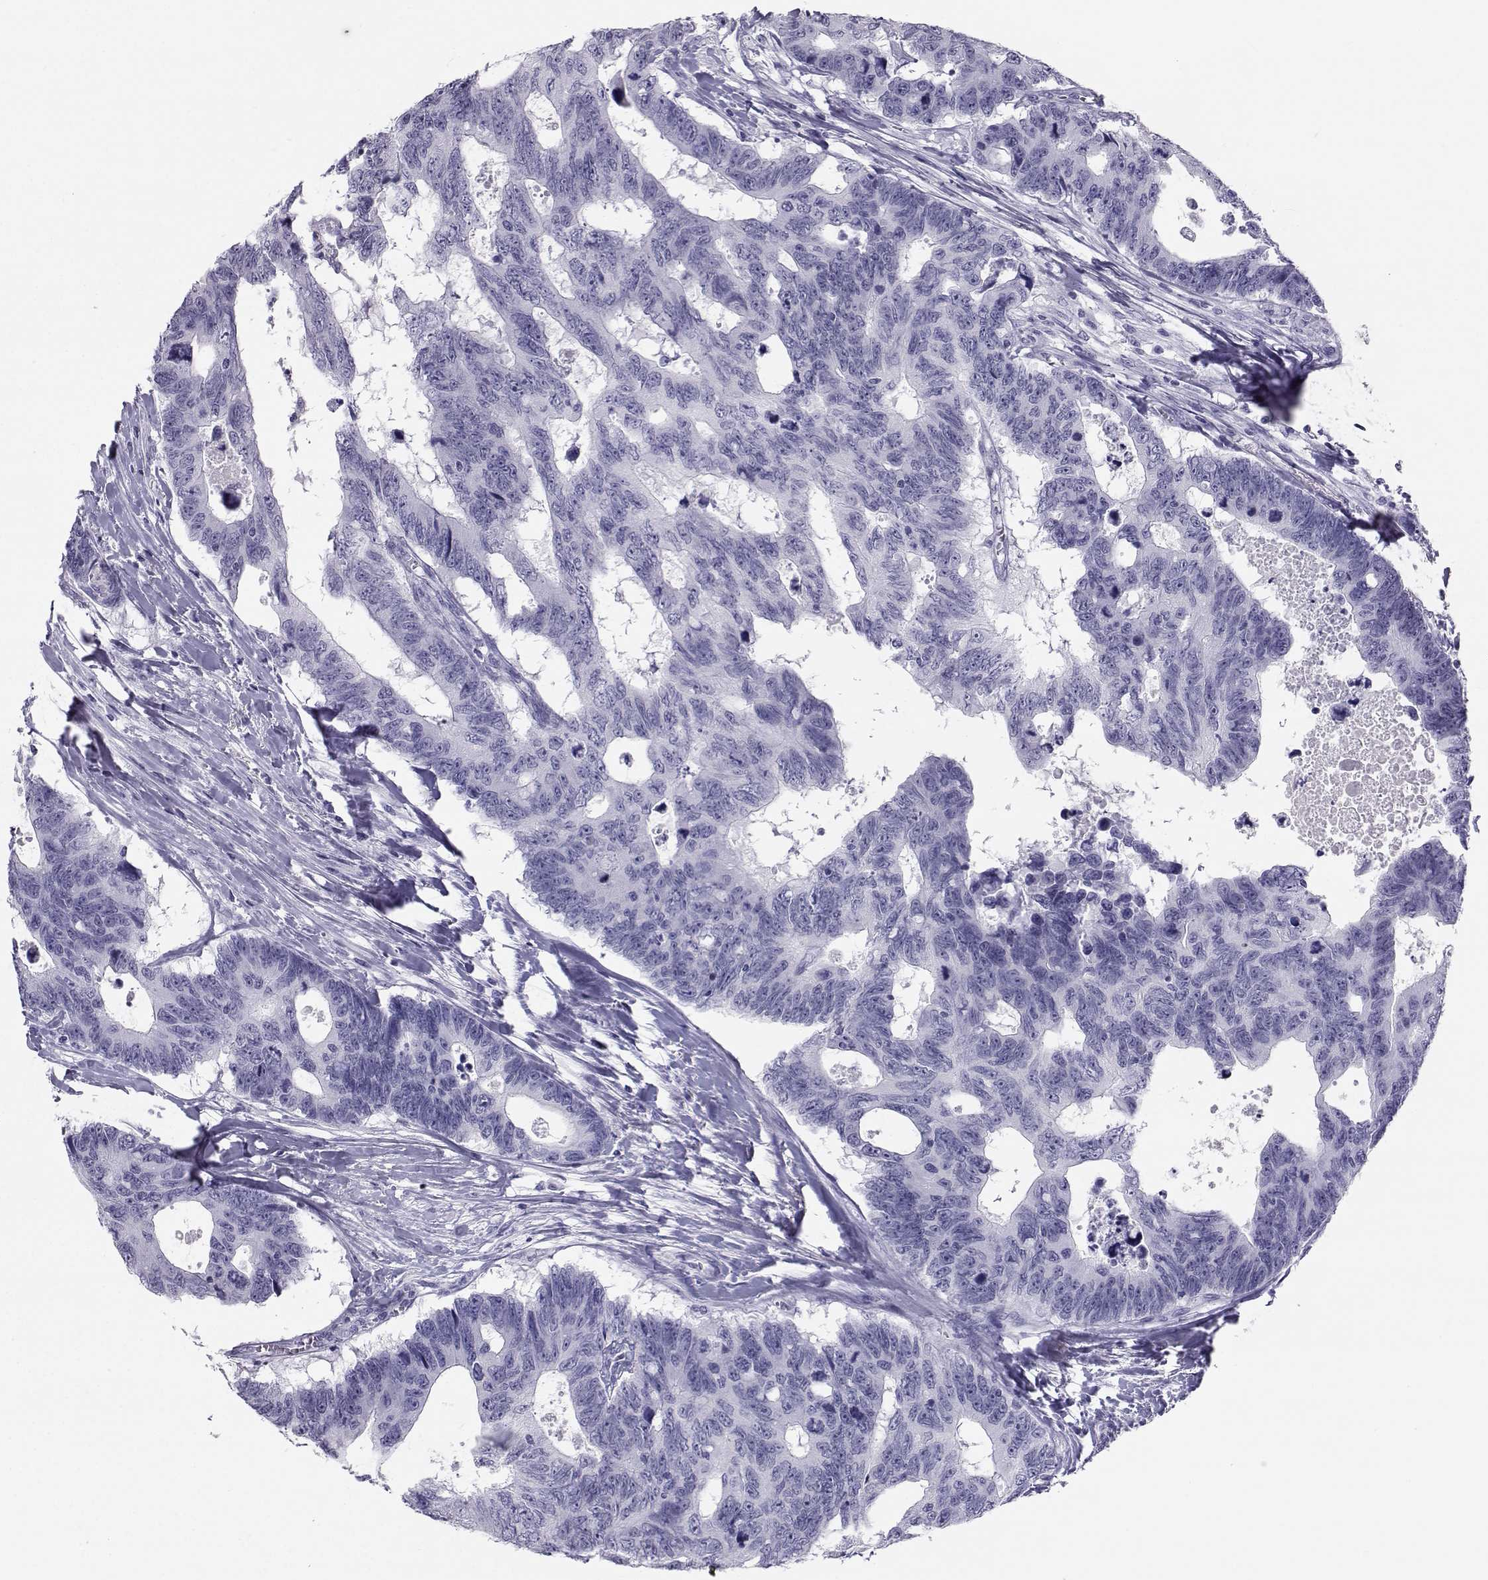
{"staining": {"intensity": "negative", "quantity": "none", "location": "none"}, "tissue": "colorectal cancer", "cell_type": "Tumor cells", "image_type": "cancer", "snomed": [{"axis": "morphology", "description": "Adenocarcinoma, NOS"}, {"axis": "topography", "description": "Colon"}], "caption": "A histopathology image of colorectal cancer stained for a protein demonstrates no brown staining in tumor cells.", "gene": "SST", "patient": {"sex": "female", "age": 77}}